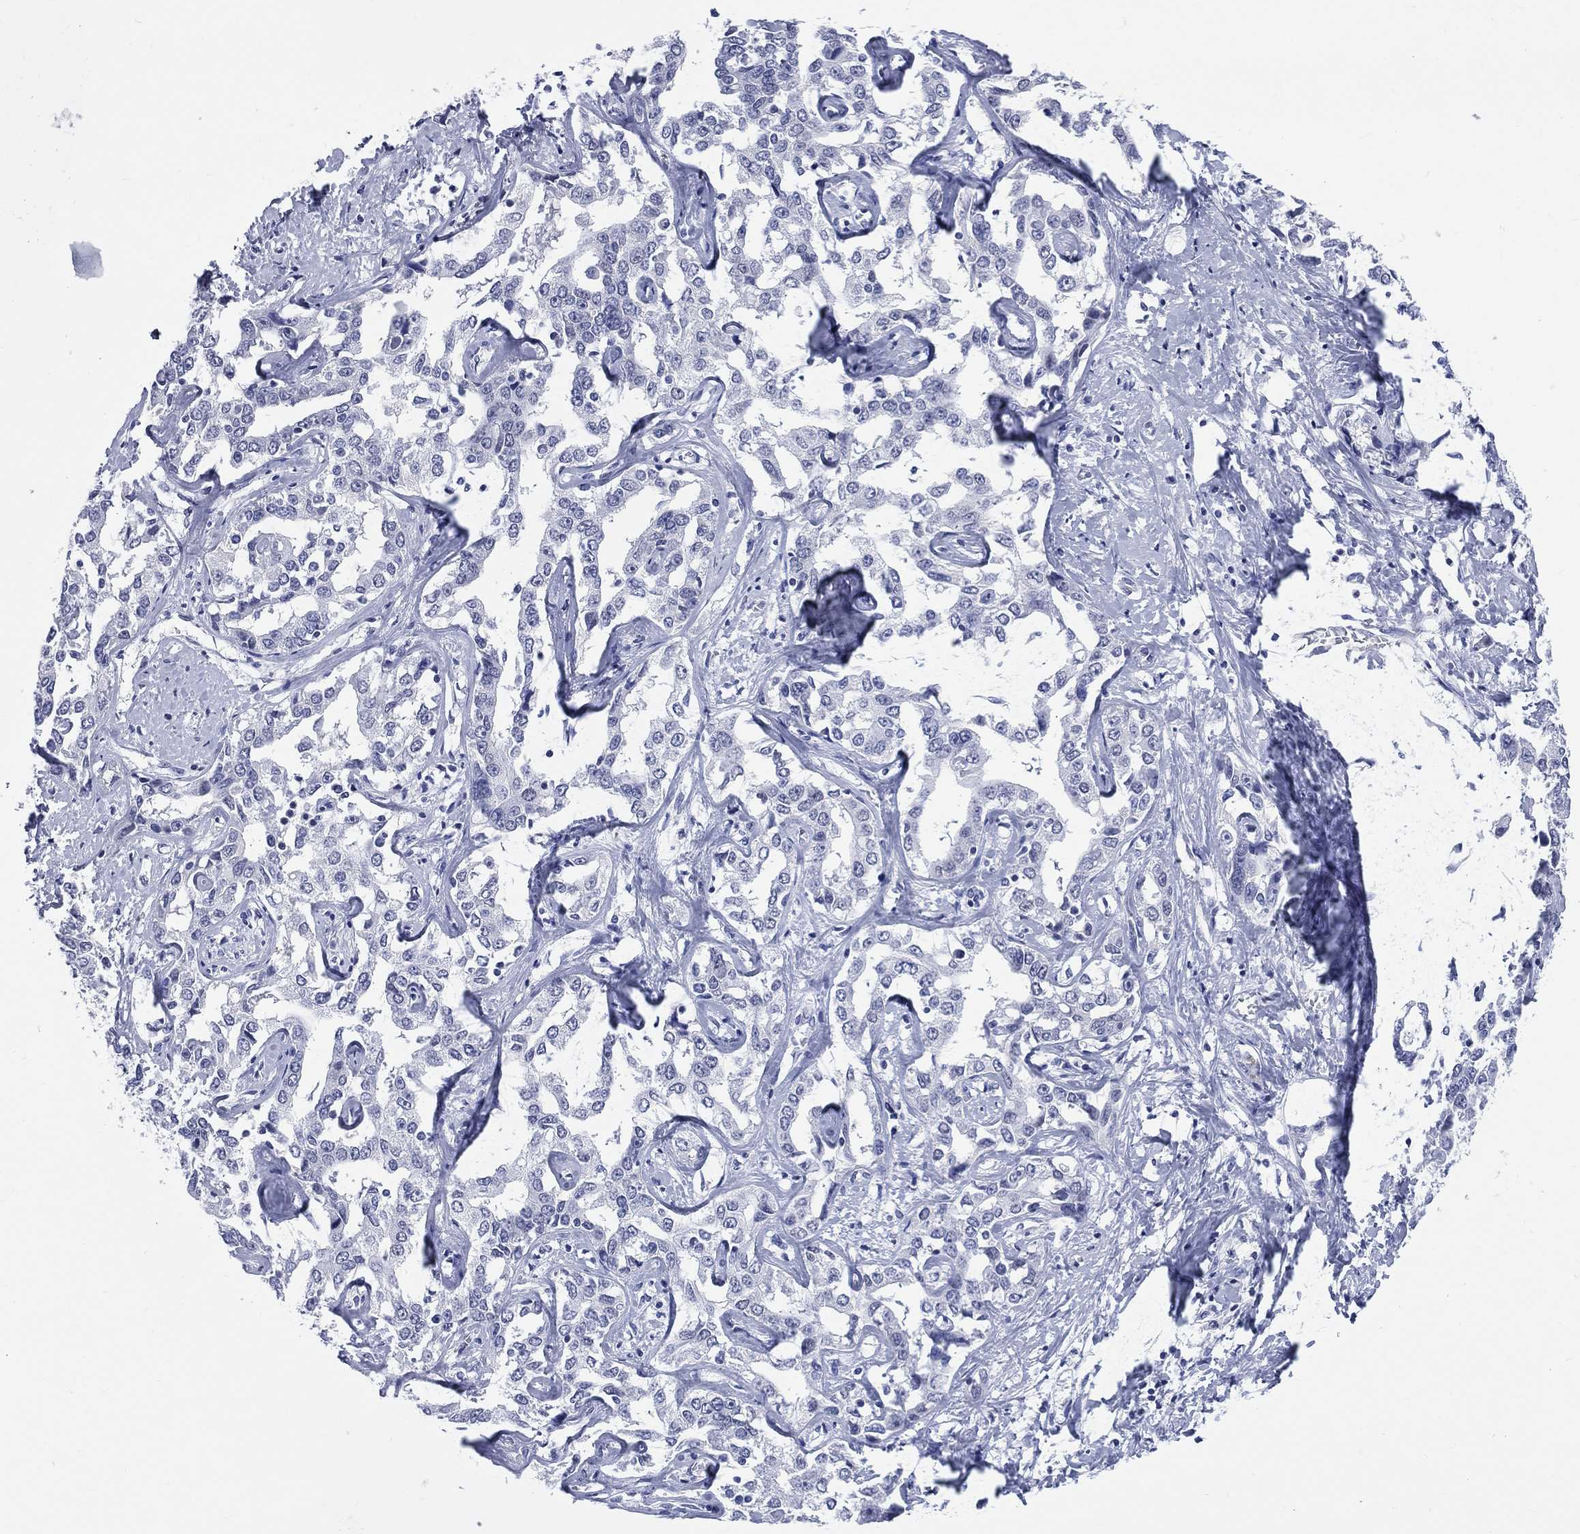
{"staining": {"intensity": "negative", "quantity": "none", "location": "none"}, "tissue": "liver cancer", "cell_type": "Tumor cells", "image_type": "cancer", "snomed": [{"axis": "morphology", "description": "Cholangiocarcinoma"}, {"axis": "topography", "description": "Liver"}], "caption": "Tumor cells are negative for brown protein staining in liver cholangiocarcinoma.", "gene": "MLLT10", "patient": {"sex": "male", "age": 59}}